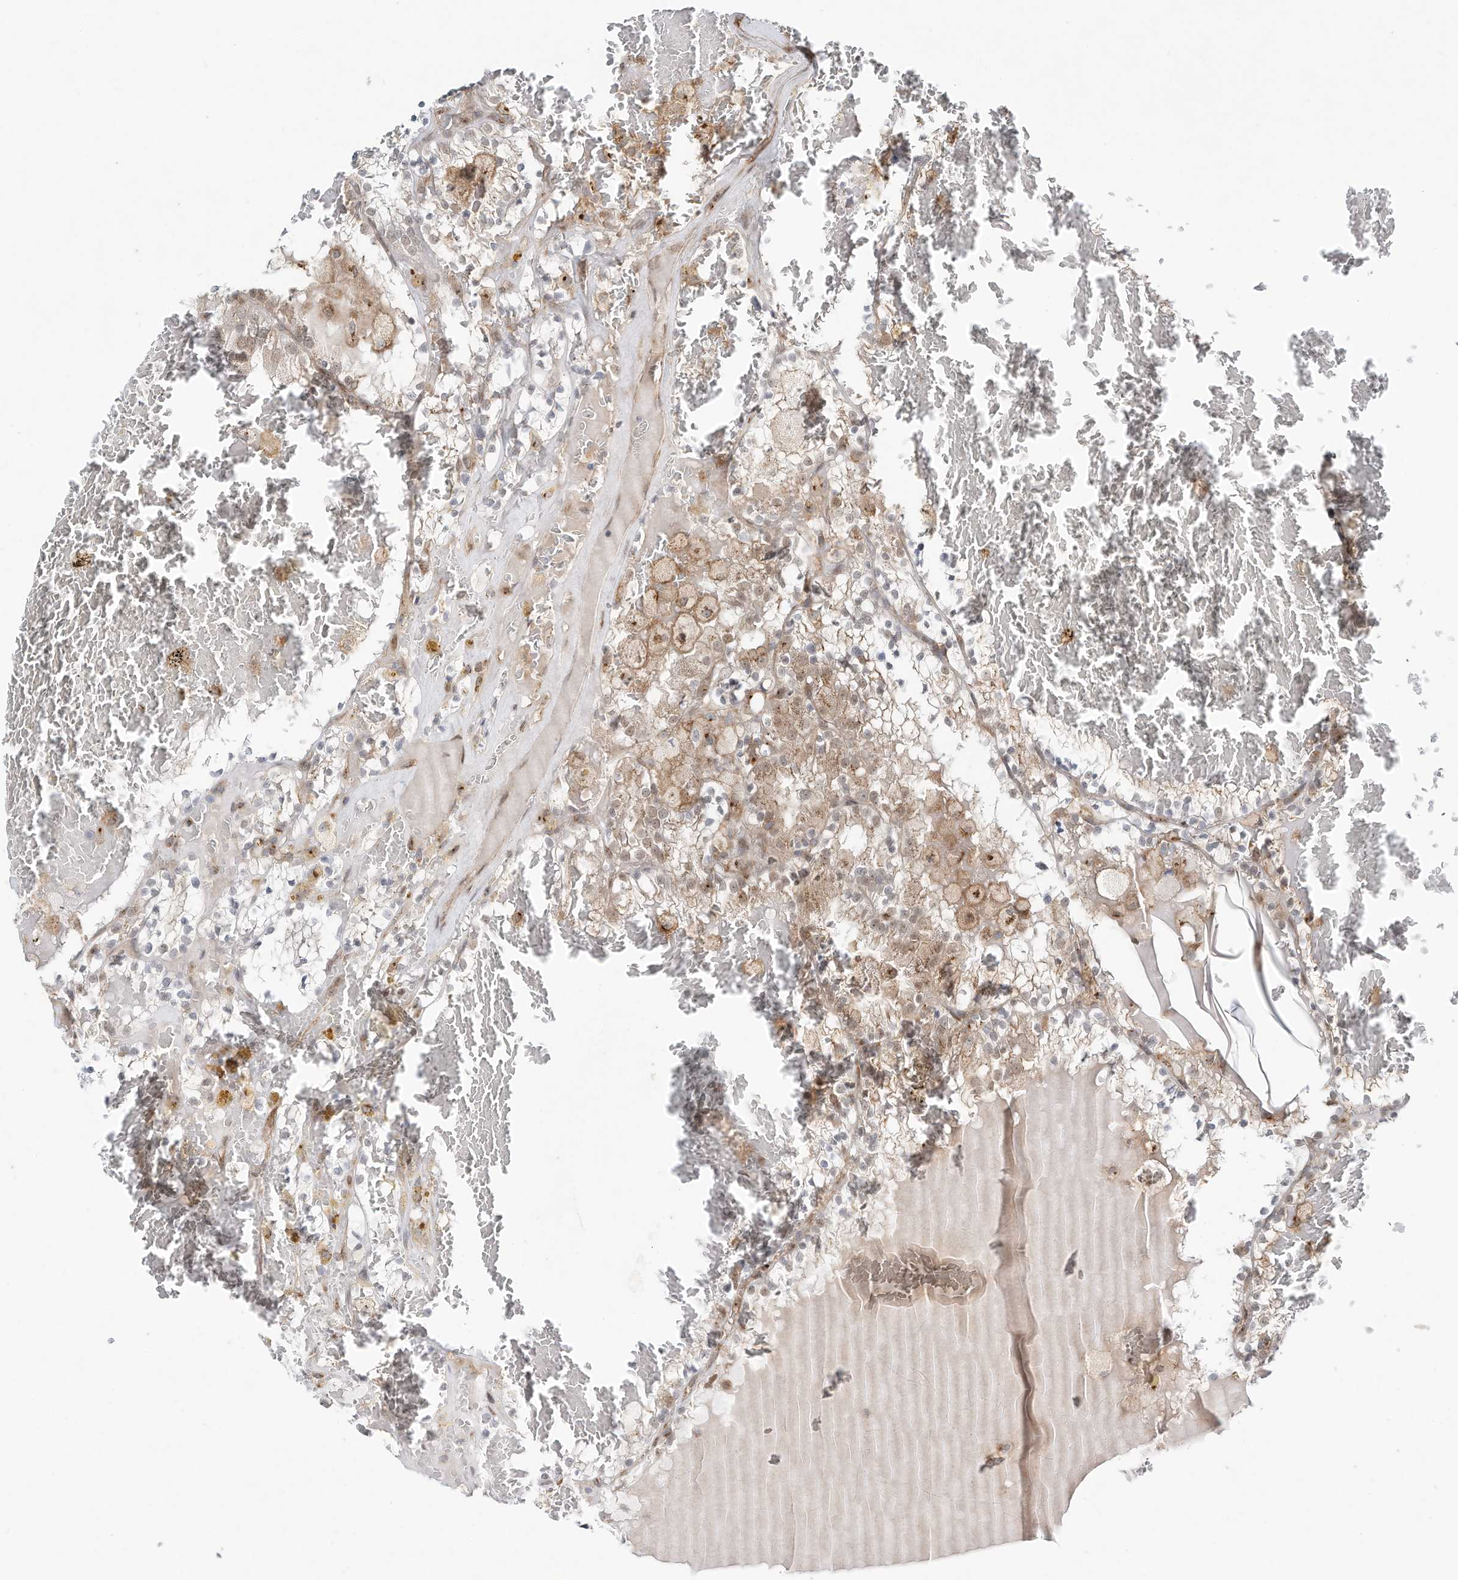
{"staining": {"intensity": "weak", "quantity": "<25%", "location": "cytoplasmic/membranous,nuclear"}, "tissue": "renal cancer", "cell_type": "Tumor cells", "image_type": "cancer", "snomed": [{"axis": "morphology", "description": "Adenocarcinoma, NOS"}, {"axis": "topography", "description": "Kidney"}], "caption": "Tumor cells are negative for brown protein staining in renal cancer (adenocarcinoma).", "gene": "CUX1", "patient": {"sex": "female", "age": 56}}